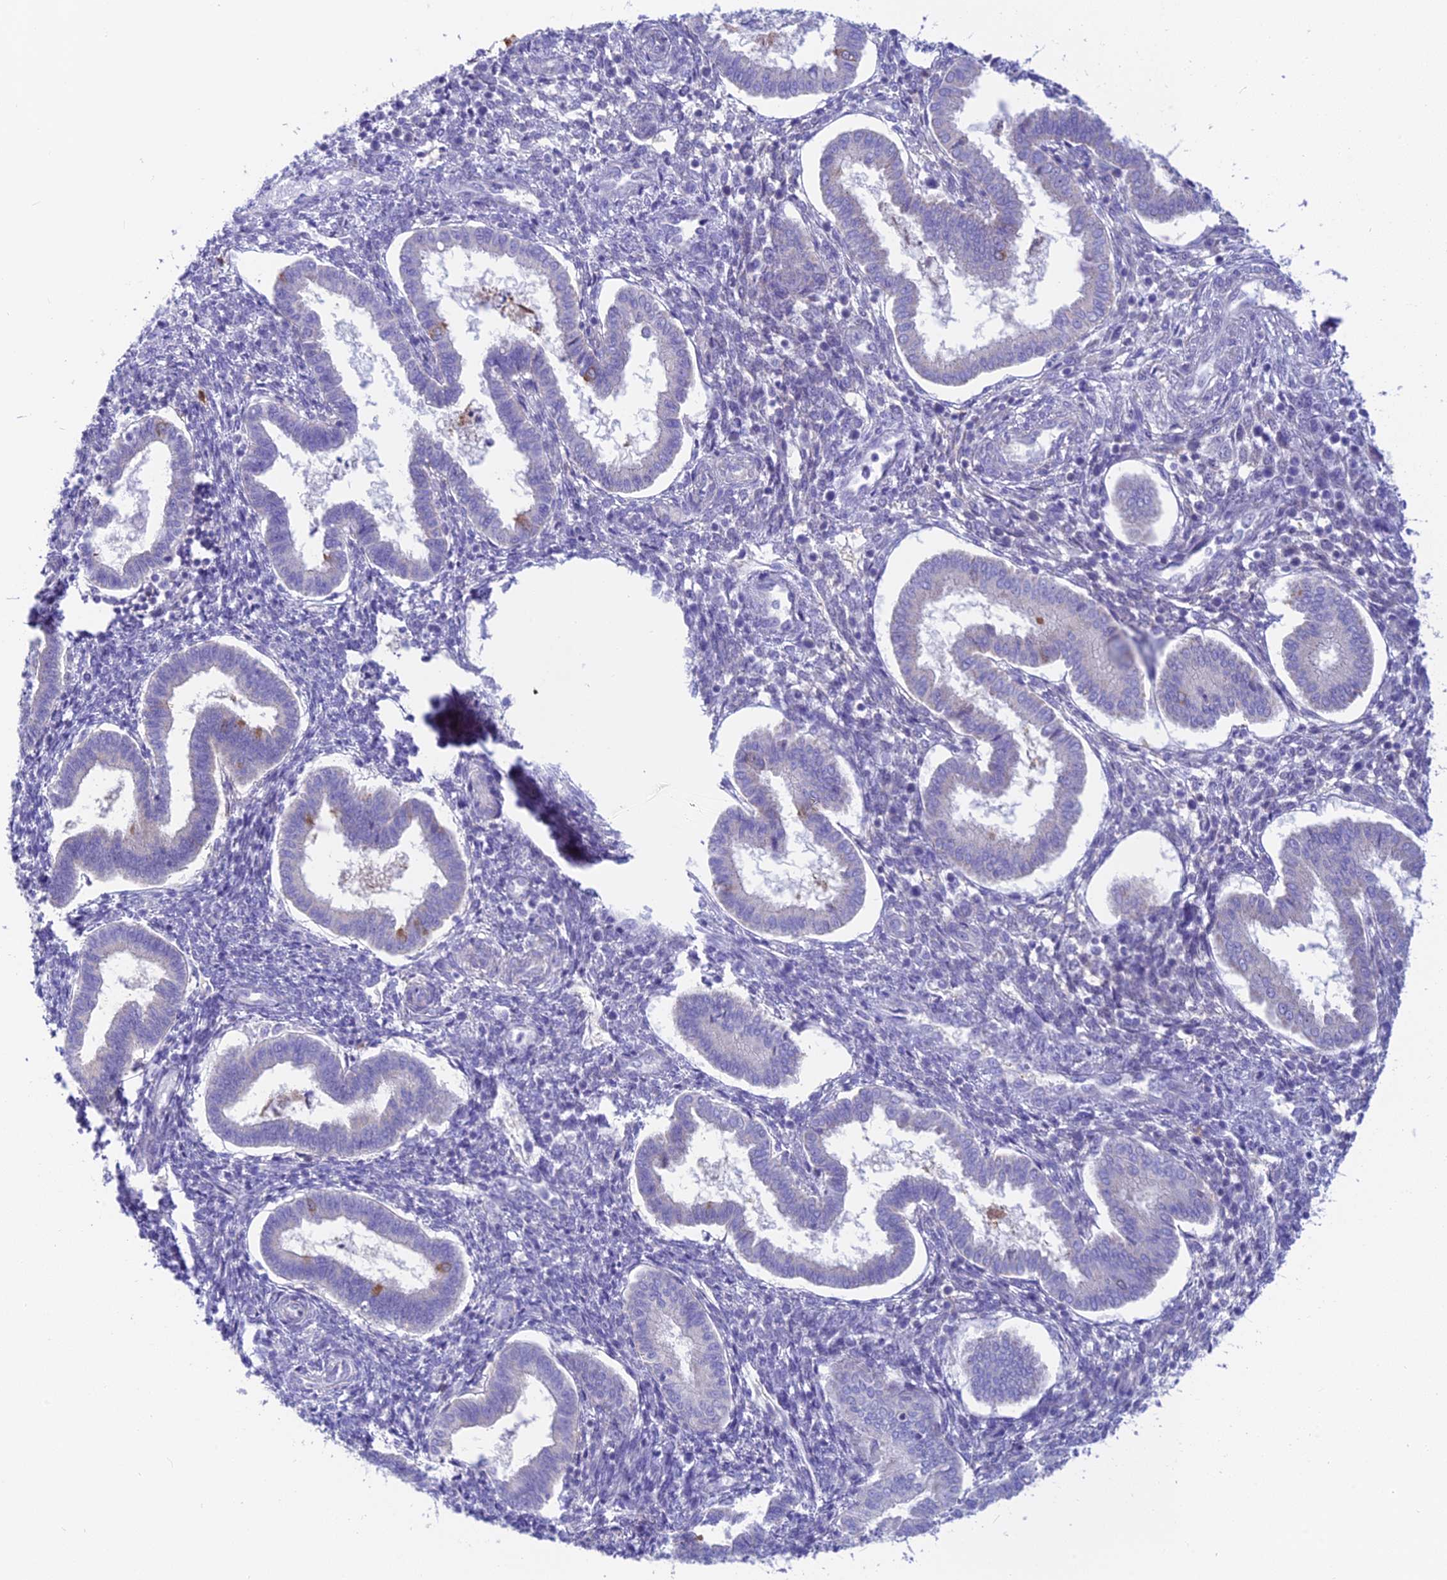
{"staining": {"intensity": "negative", "quantity": "none", "location": "none"}, "tissue": "endometrium", "cell_type": "Cells in endometrial stroma", "image_type": "normal", "snomed": [{"axis": "morphology", "description": "Normal tissue, NOS"}, {"axis": "topography", "description": "Endometrium"}], "caption": "Immunohistochemical staining of normal endometrium displays no significant staining in cells in endometrial stroma.", "gene": "LZTFL1", "patient": {"sex": "female", "age": 24}}